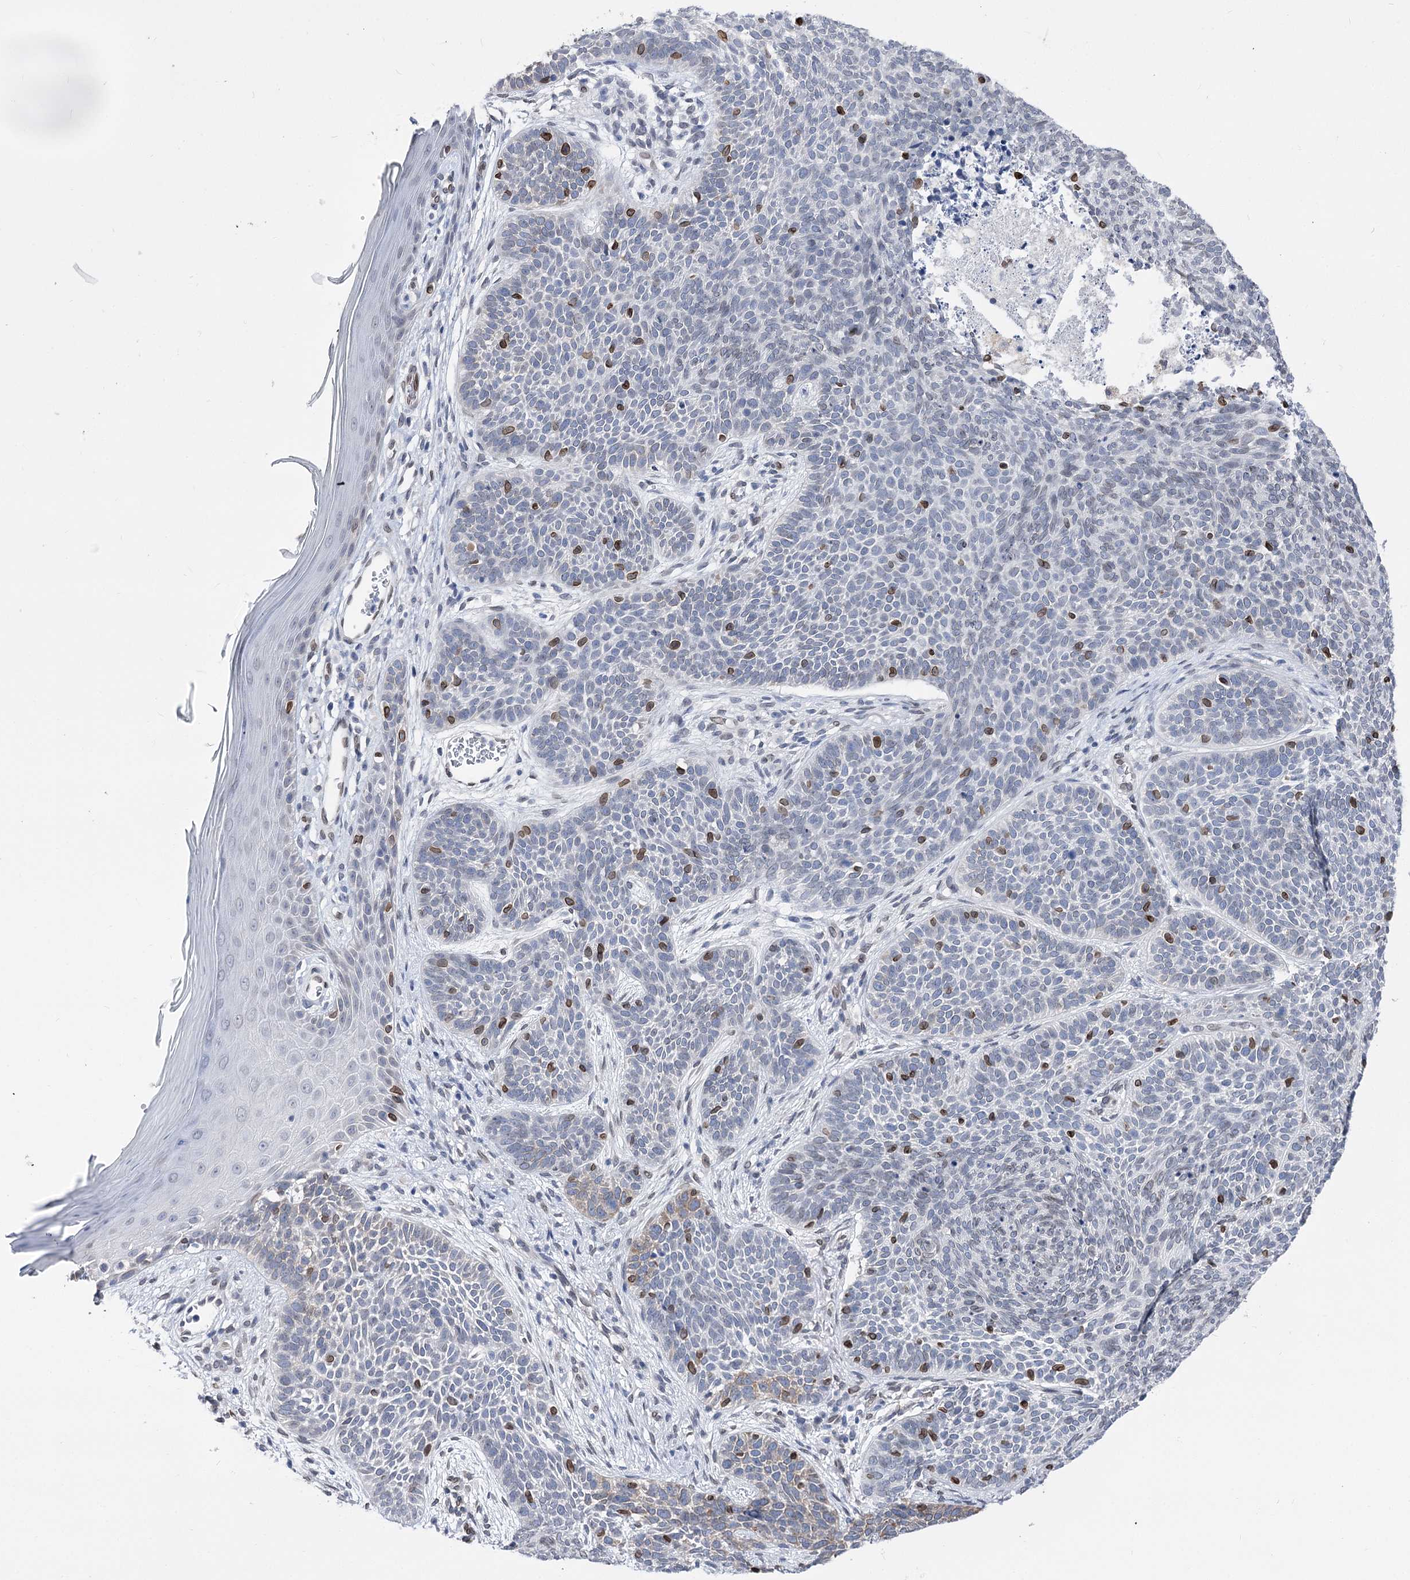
{"staining": {"intensity": "moderate", "quantity": "<25%", "location": "cytoplasmic/membranous,nuclear"}, "tissue": "skin cancer", "cell_type": "Tumor cells", "image_type": "cancer", "snomed": [{"axis": "morphology", "description": "Basal cell carcinoma"}, {"axis": "topography", "description": "Skin"}], "caption": "Immunohistochemistry (IHC) histopathology image of skin cancer stained for a protein (brown), which exhibits low levels of moderate cytoplasmic/membranous and nuclear expression in approximately <25% of tumor cells.", "gene": "TMEM201", "patient": {"sex": "male", "age": 85}}